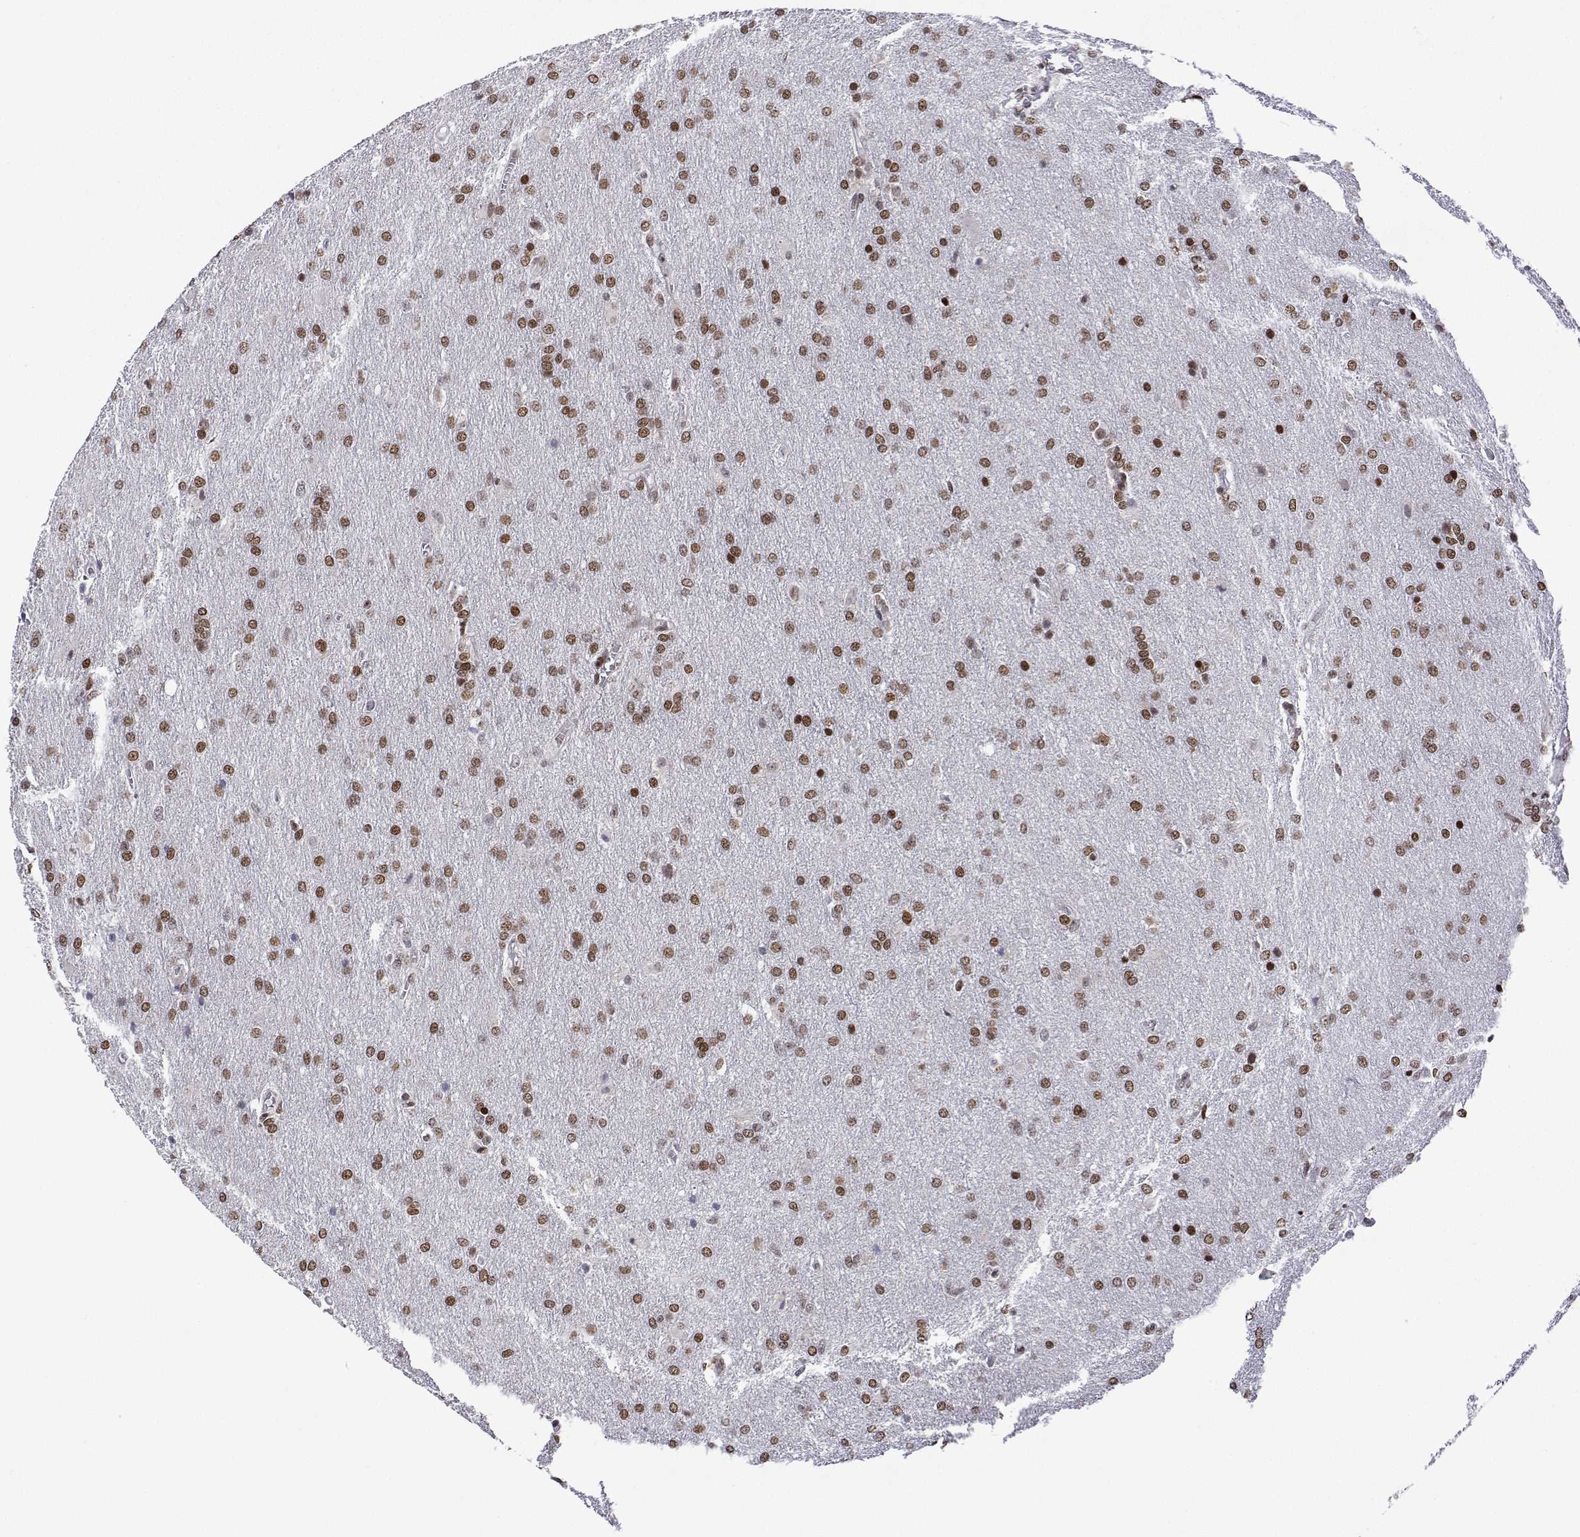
{"staining": {"intensity": "moderate", "quantity": ">75%", "location": "nuclear"}, "tissue": "glioma", "cell_type": "Tumor cells", "image_type": "cancer", "snomed": [{"axis": "morphology", "description": "Glioma, malignant, High grade"}, {"axis": "topography", "description": "Brain"}], "caption": "A photomicrograph showing moderate nuclear expression in approximately >75% of tumor cells in malignant high-grade glioma, as visualized by brown immunohistochemical staining.", "gene": "XPC", "patient": {"sex": "male", "age": 68}}